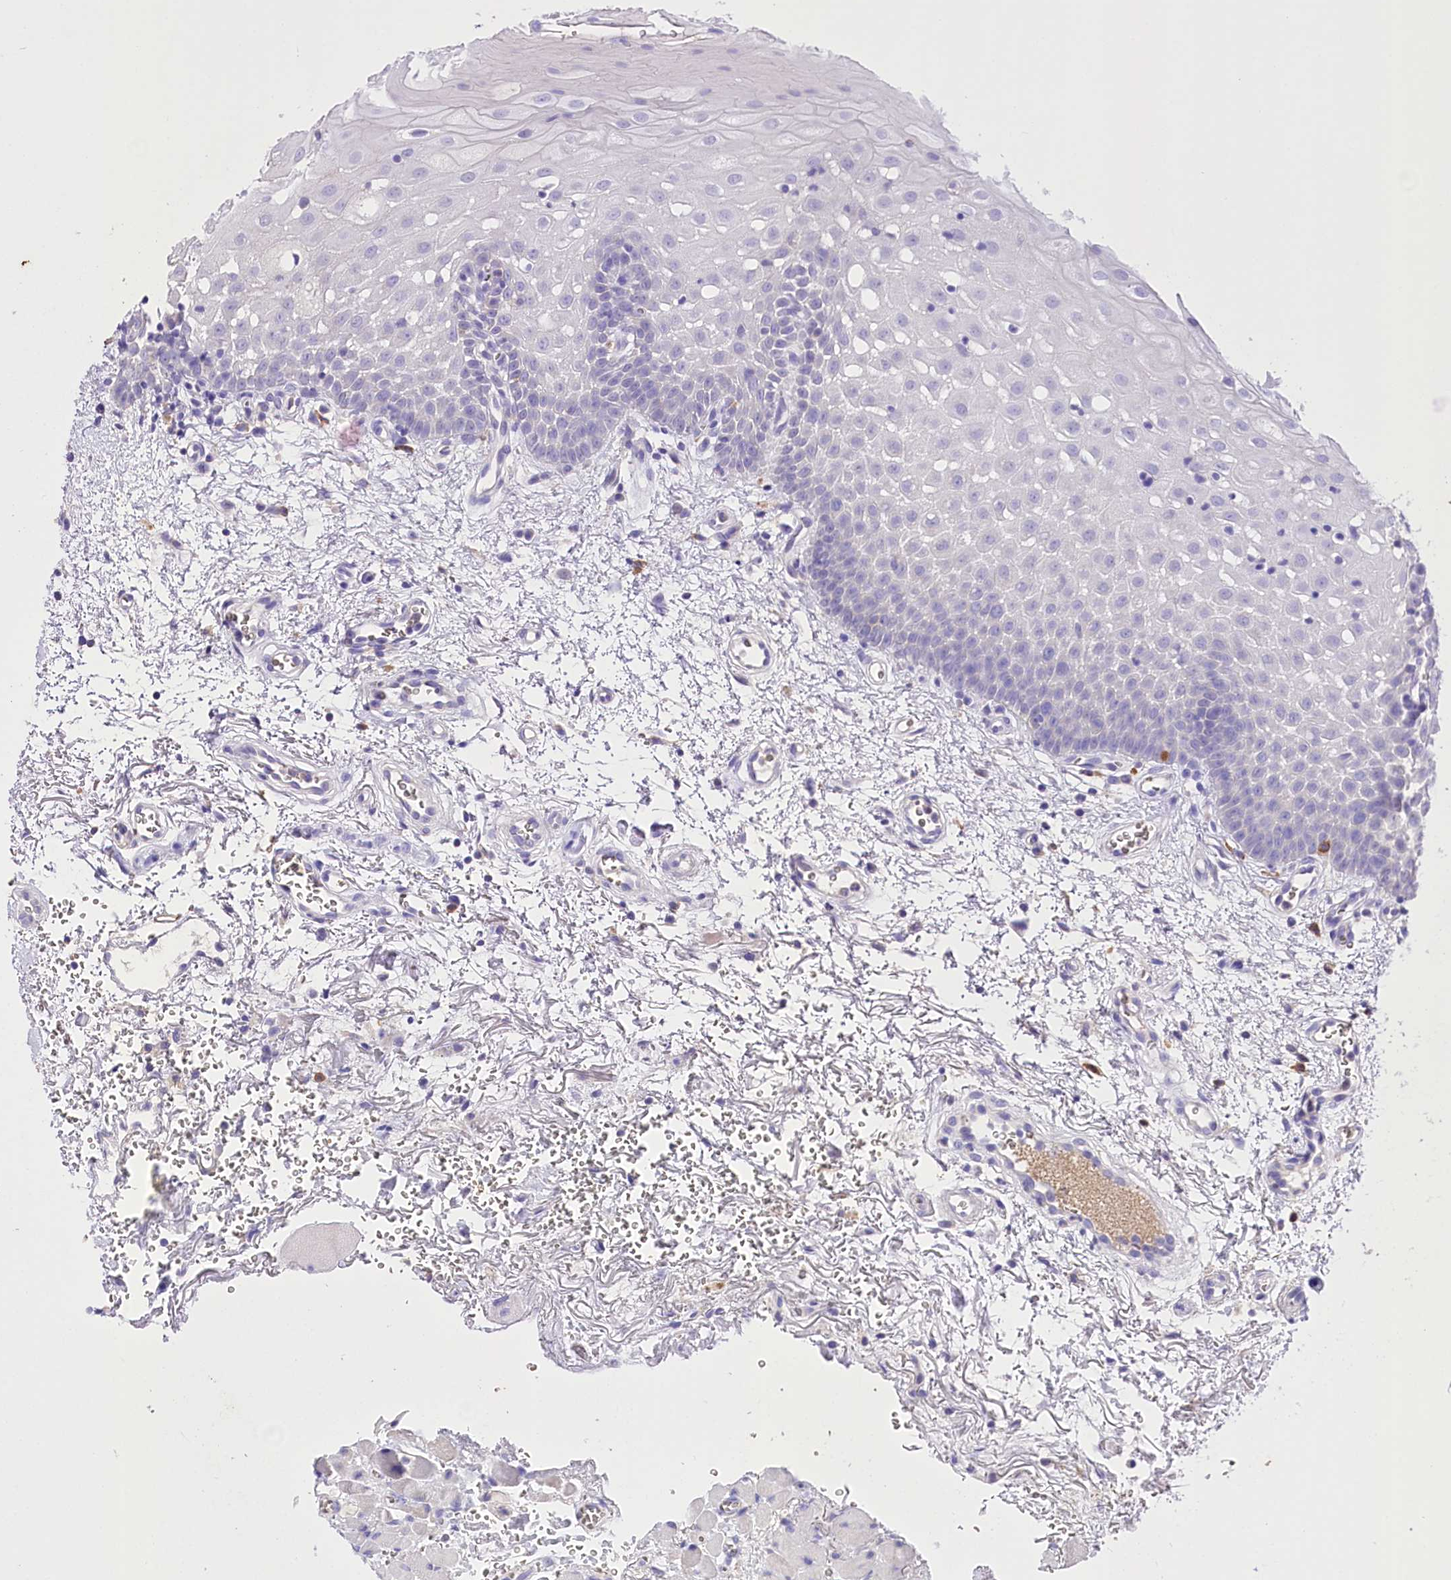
{"staining": {"intensity": "negative", "quantity": "none", "location": "none"}, "tissue": "oral mucosa", "cell_type": "Squamous epithelial cells", "image_type": "normal", "snomed": [{"axis": "morphology", "description": "Normal tissue, NOS"}, {"axis": "morphology", "description": "Squamous cell carcinoma, NOS"}, {"axis": "topography", "description": "Oral tissue"}, {"axis": "topography", "description": "Head-Neck"}], "caption": "Histopathology image shows no protein positivity in squamous epithelial cells of normal oral mucosa. (DAB immunohistochemistry (IHC) visualized using brightfield microscopy, high magnification).", "gene": "PRSS53", "patient": {"sex": "male", "age": 68}}